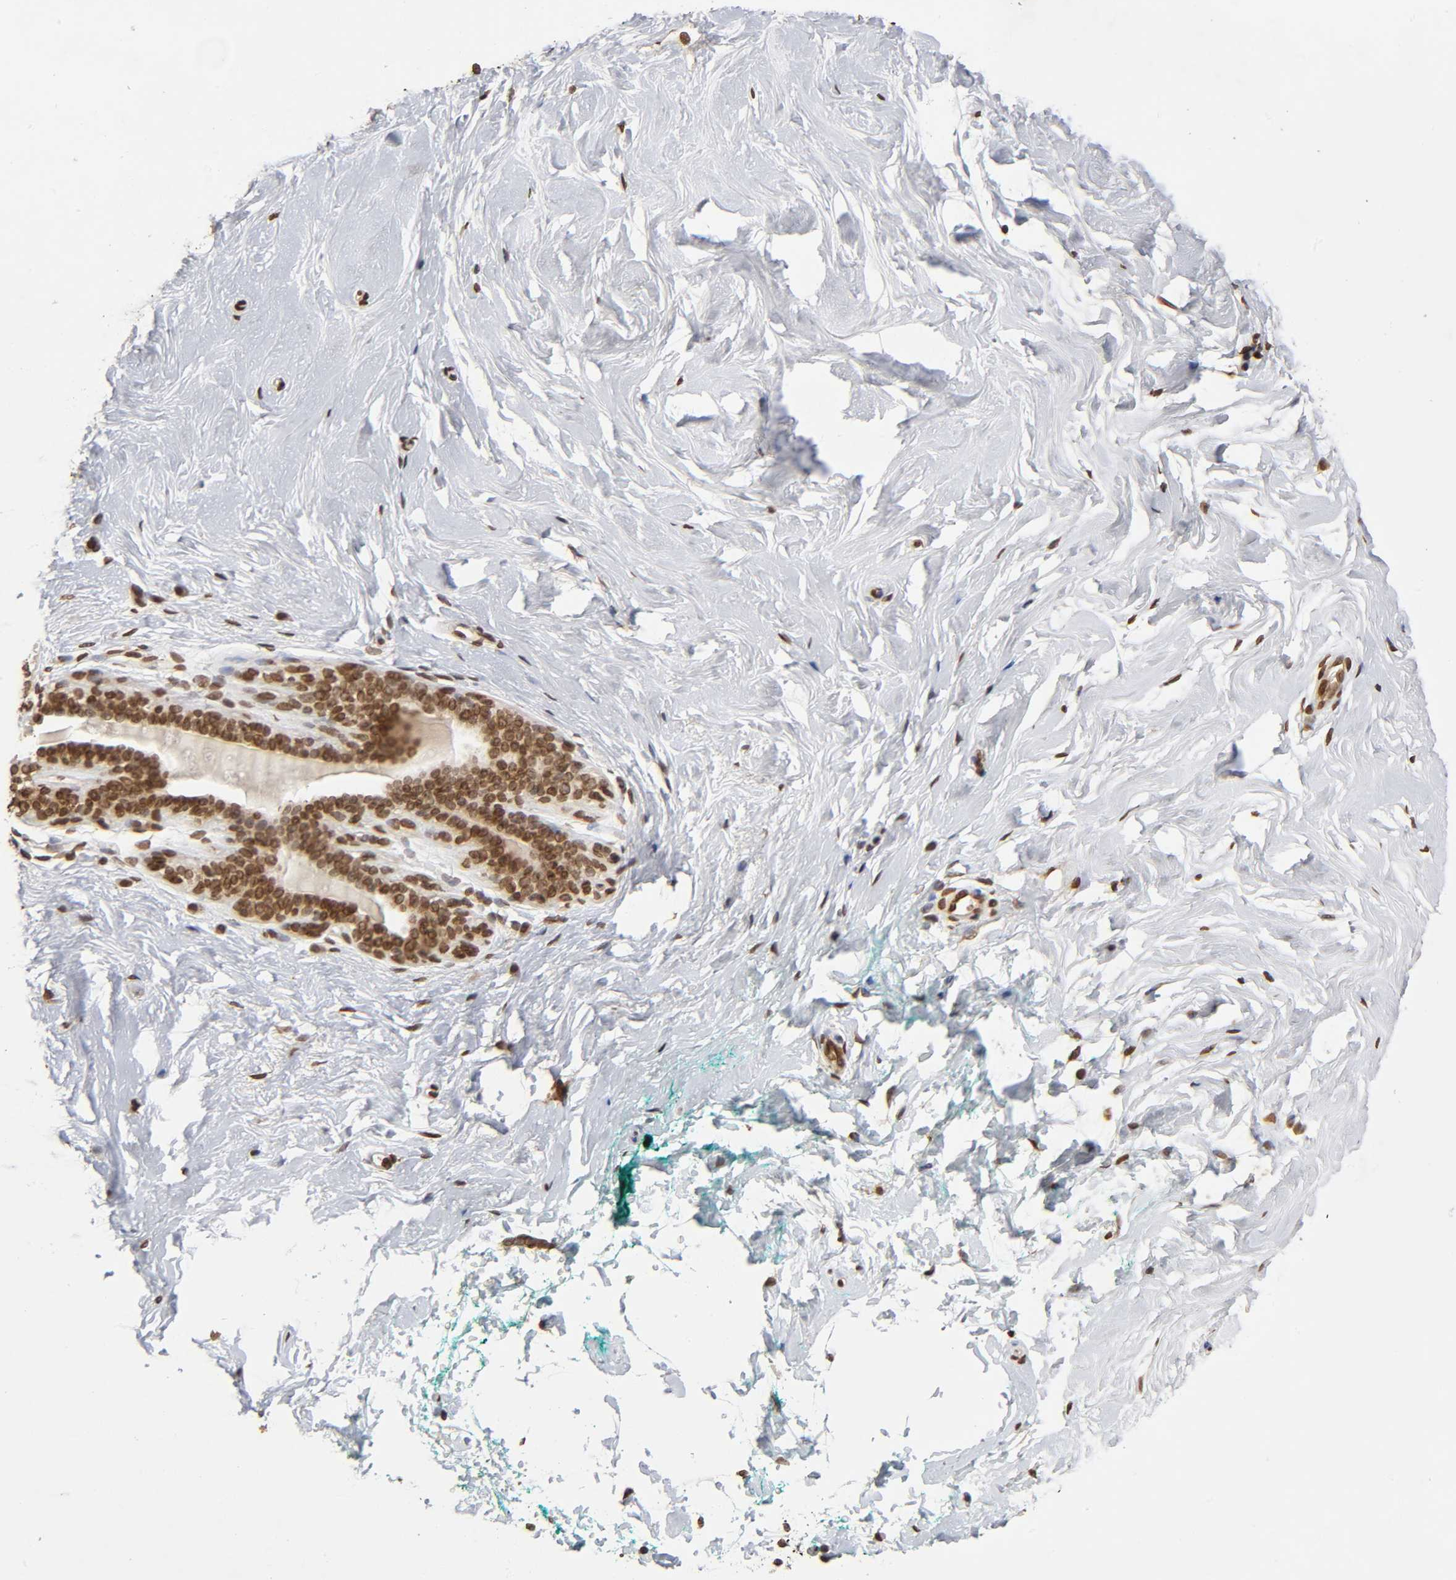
{"staining": {"intensity": "moderate", "quantity": ">75%", "location": "nuclear"}, "tissue": "breast", "cell_type": "Adipocytes", "image_type": "normal", "snomed": [{"axis": "morphology", "description": "Normal tissue, NOS"}, {"axis": "topography", "description": "Breast"}], "caption": "A medium amount of moderate nuclear staining is identified in approximately >75% of adipocytes in unremarkable breast. The protein is shown in brown color, while the nuclei are stained blue.", "gene": "MLLT6", "patient": {"sex": "female", "age": 52}}